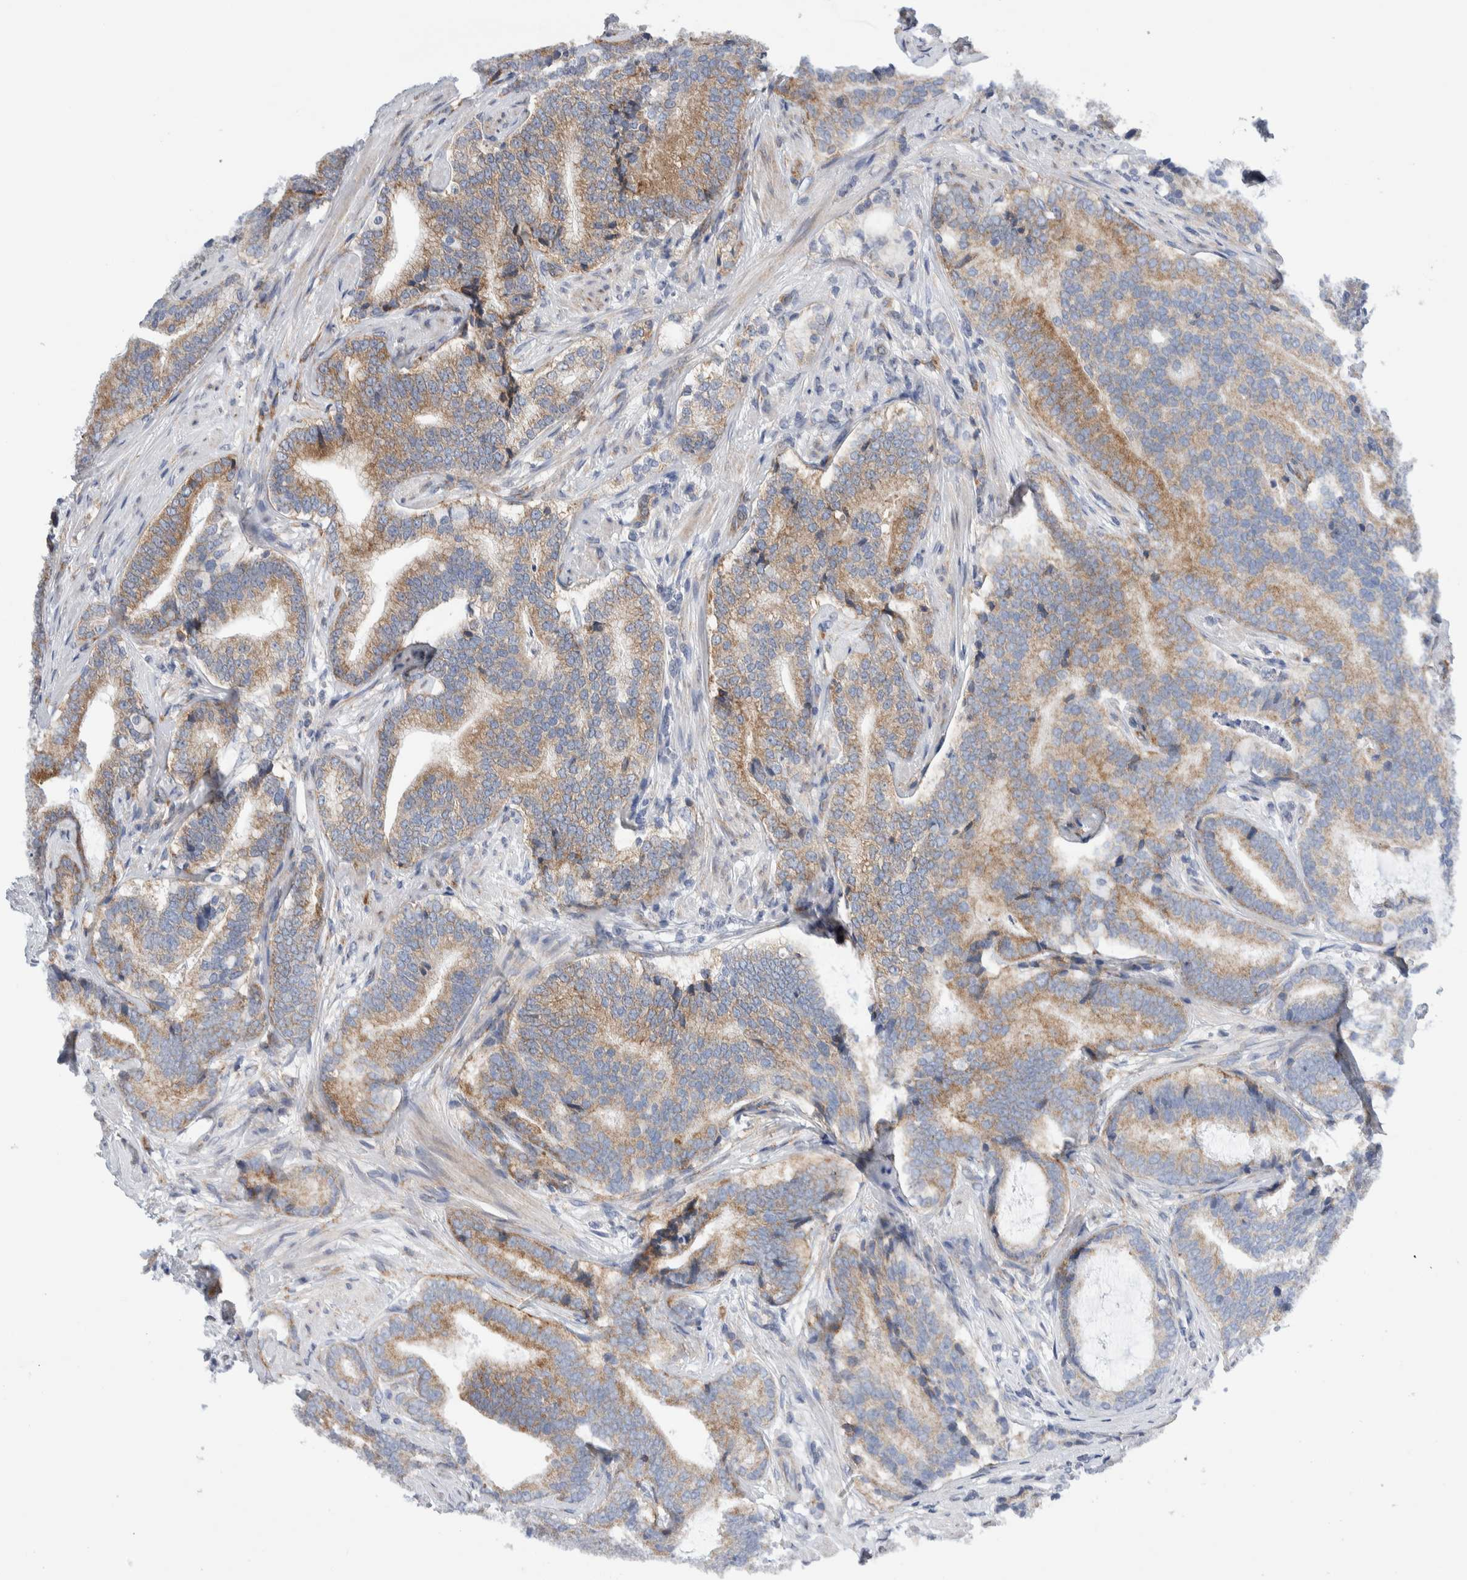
{"staining": {"intensity": "moderate", "quantity": "25%-75%", "location": "cytoplasmic/membranous"}, "tissue": "prostate cancer", "cell_type": "Tumor cells", "image_type": "cancer", "snomed": [{"axis": "morphology", "description": "Adenocarcinoma, High grade"}, {"axis": "topography", "description": "Prostate"}], "caption": "A medium amount of moderate cytoplasmic/membranous positivity is present in about 25%-75% of tumor cells in prostate cancer (high-grade adenocarcinoma) tissue.", "gene": "RACK1", "patient": {"sex": "male", "age": 55}}